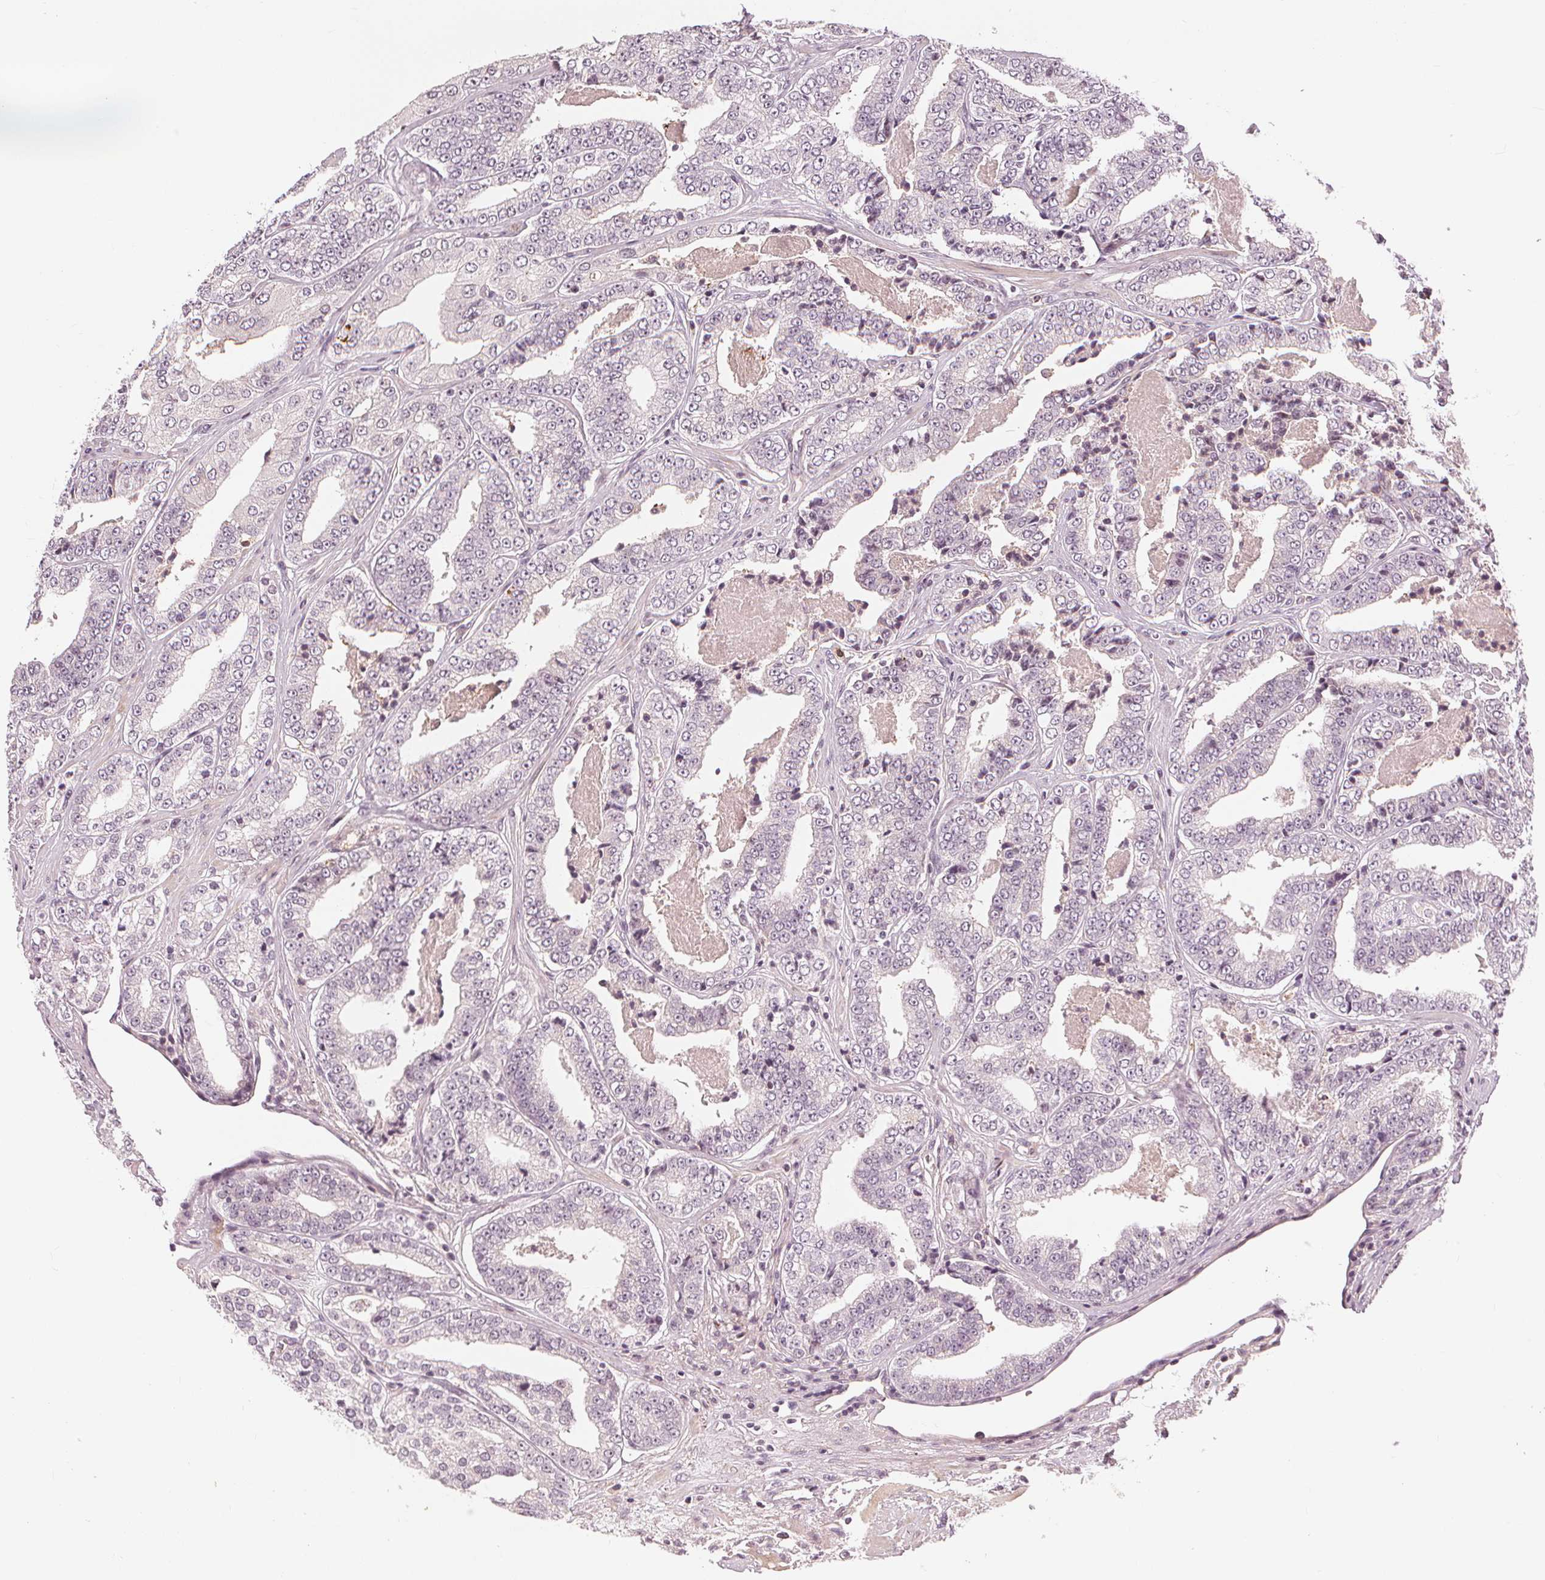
{"staining": {"intensity": "negative", "quantity": "none", "location": "none"}, "tissue": "prostate cancer", "cell_type": "Tumor cells", "image_type": "cancer", "snomed": [{"axis": "morphology", "description": "Adenocarcinoma, Low grade"}, {"axis": "topography", "description": "Prostate"}], "caption": "Histopathology image shows no significant protein expression in tumor cells of low-grade adenocarcinoma (prostate).", "gene": "SLC34A1", "patient": {"sex": "male", "age": 60}}